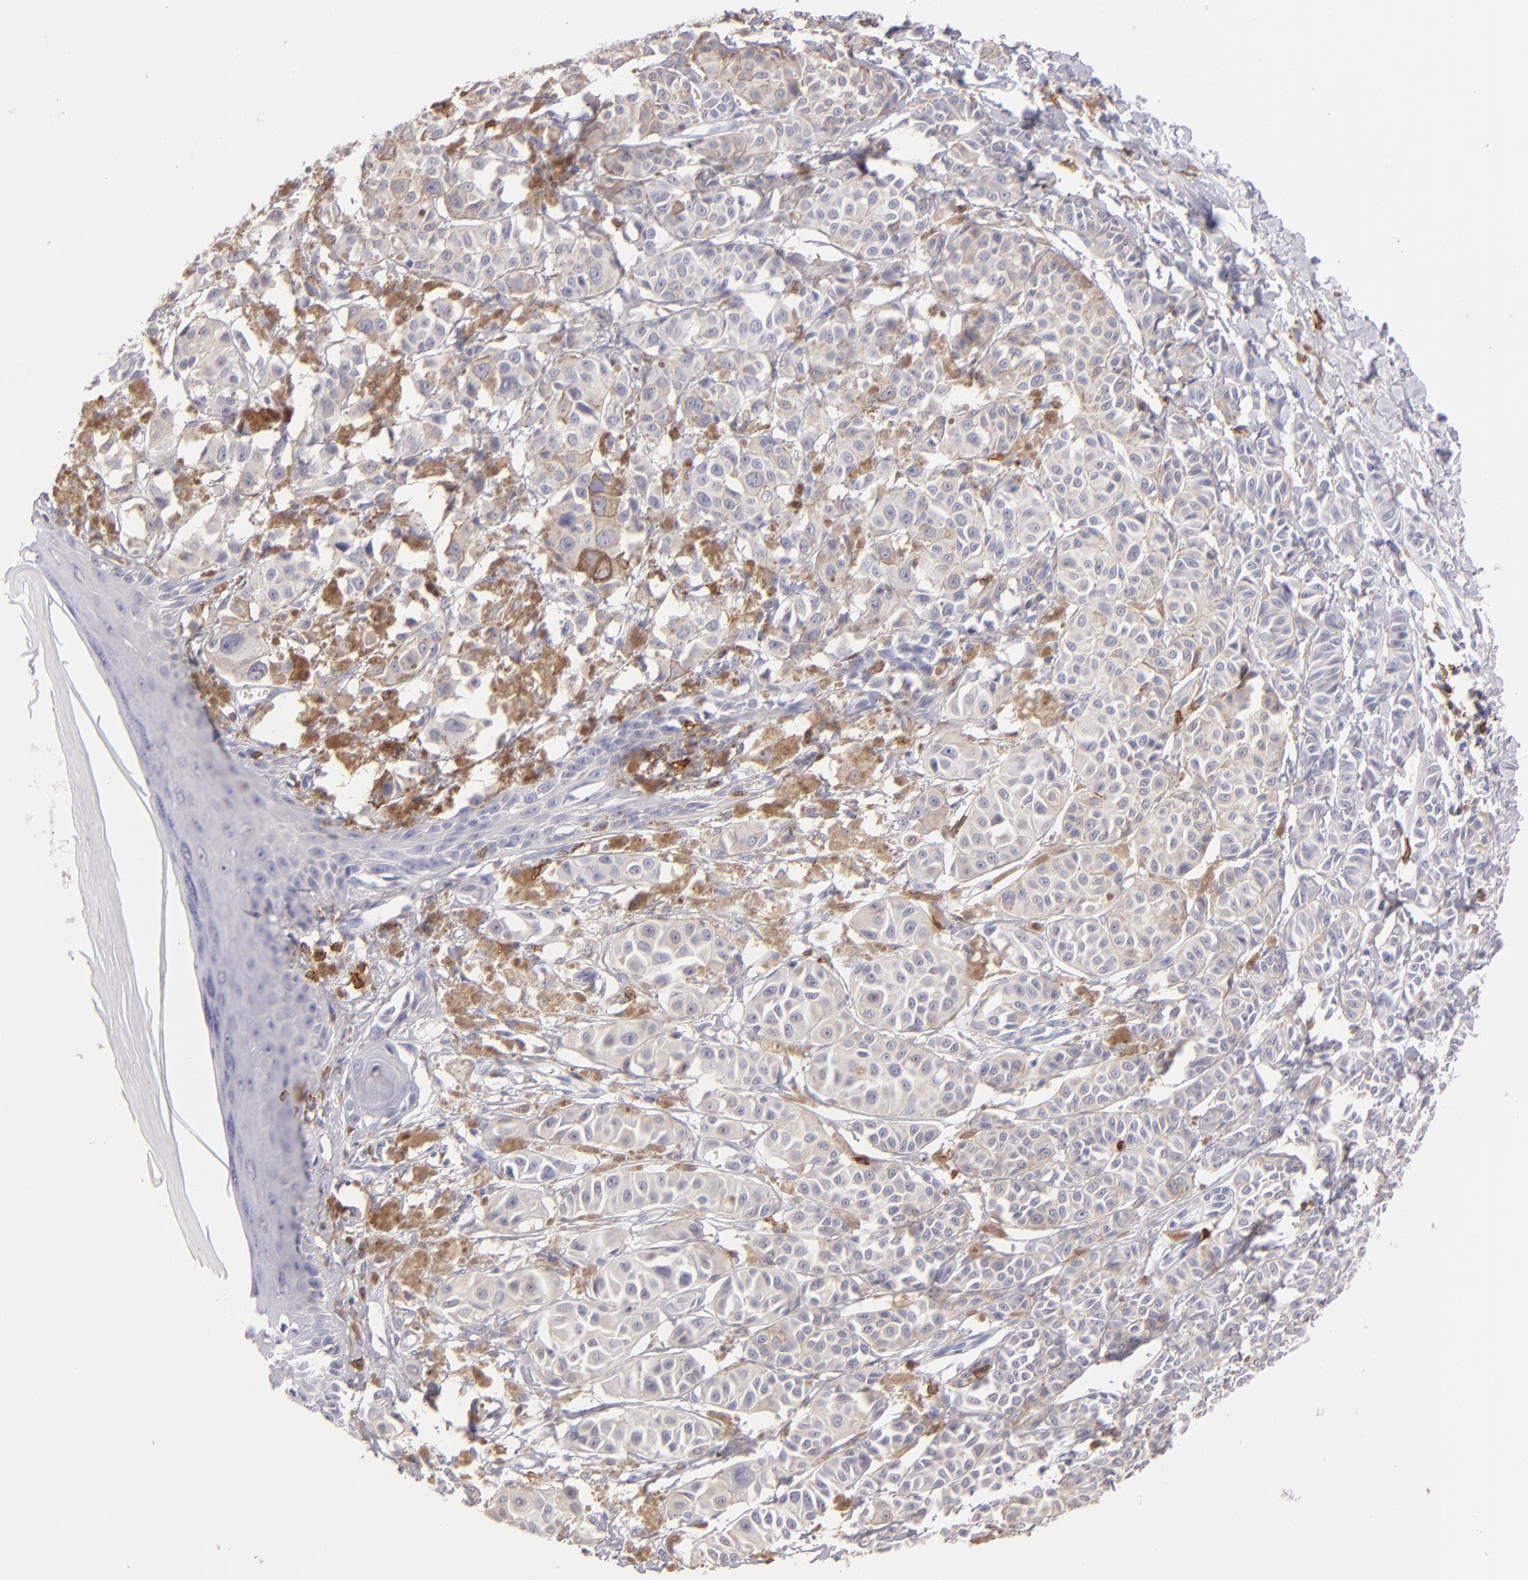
{"staining": {"intensity": "negative", "quantity": "none", "location": "none"}, "tissue": "melanoma", "cell_type": "Tumor cells", "image_type": "cancer", "snomed": [{"axis": "morphology", "description": "Malignant melanoma, NOS"}, {"axis": "topography", "description": "Skin"}], "caption": "Melanoma was stained to show a protein in brown. There is no significant positivity in tumor cells.", "gene": "IL2RA", "patient": {"sex": "male", "age": 76}}